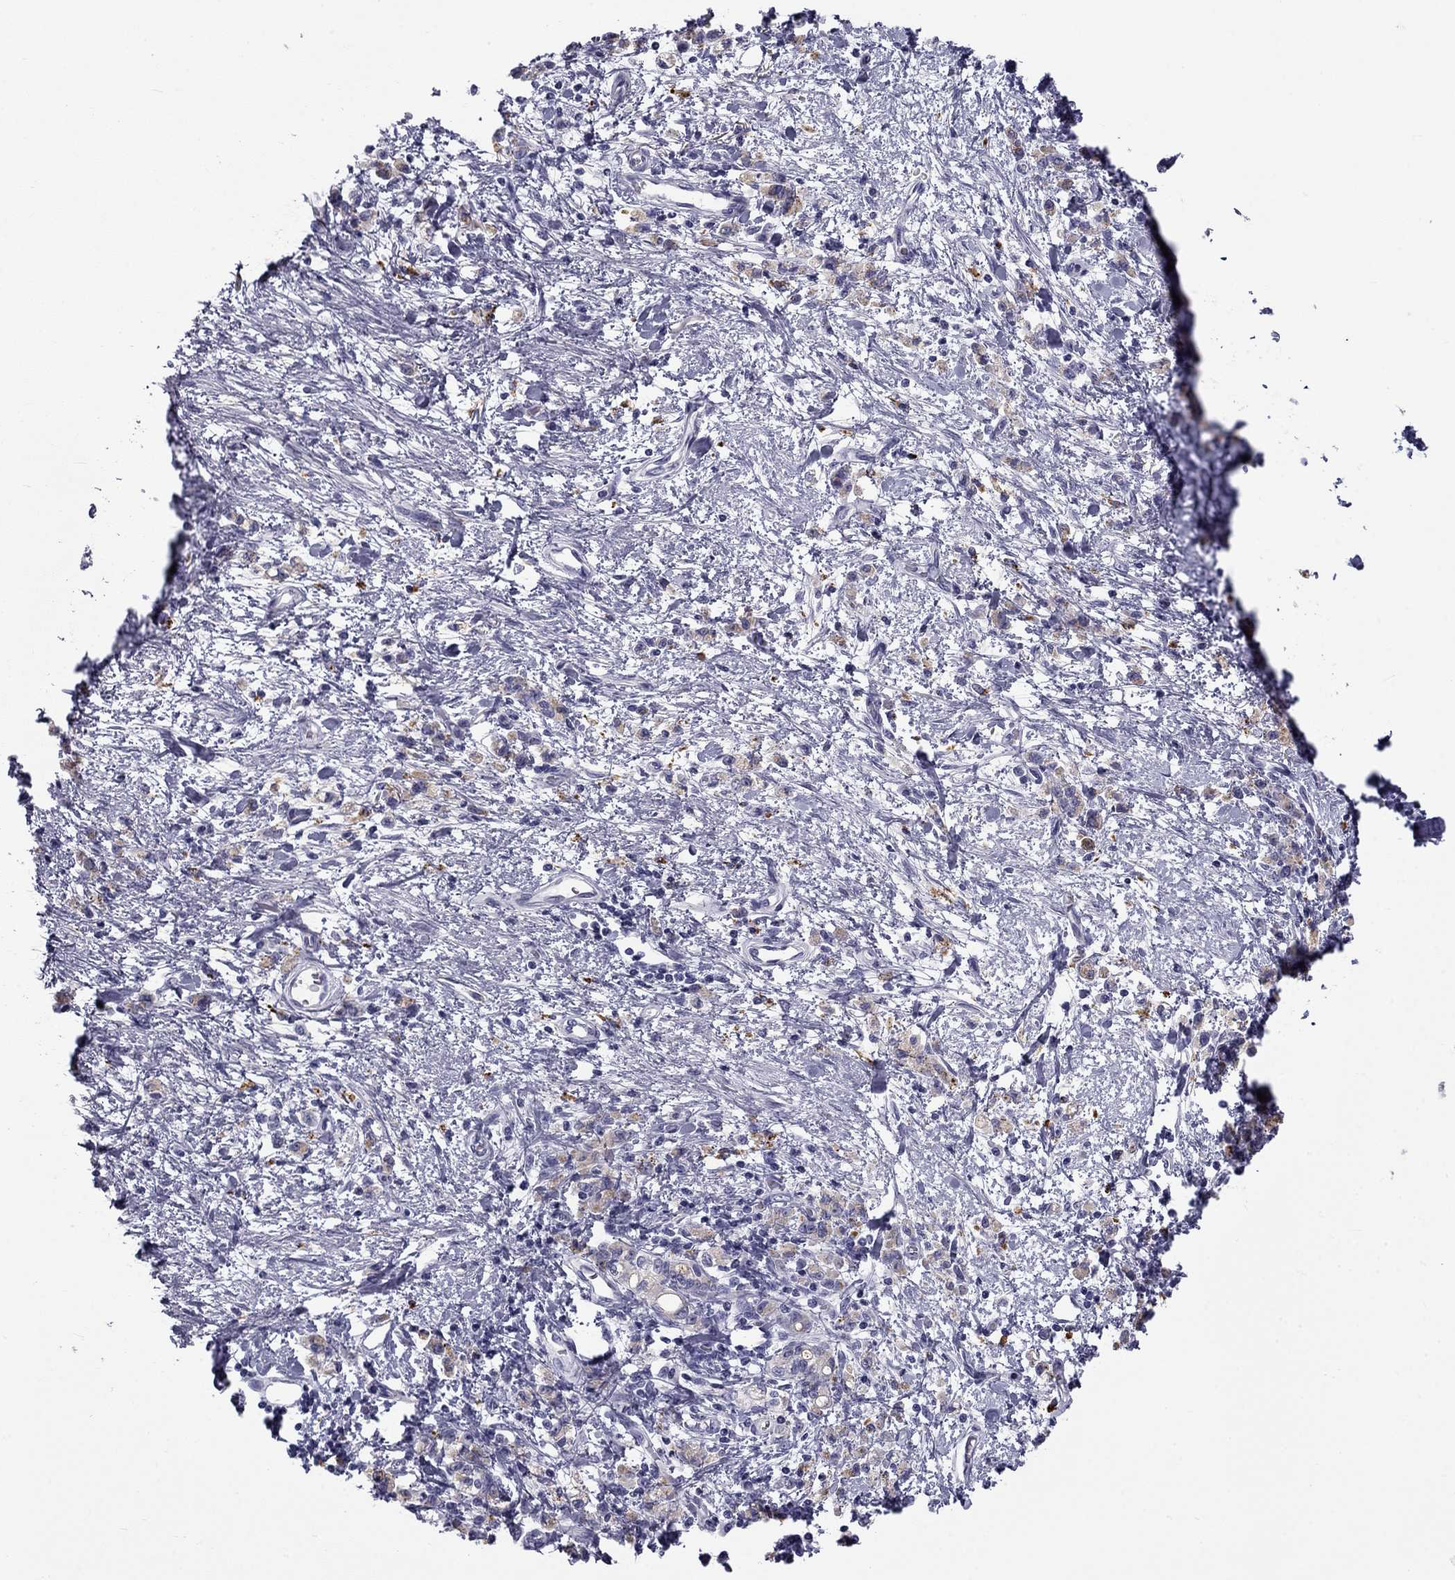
{"staining": {"intensity": "weak", "quantity": ">75%", "location": "cytoplasmic/membranous"}, "tissue": "stomach cancer", "cell_type": "Tumor cells", "image_type": "cancer", "snomed": [{"axis": "morphology", "description": "Adenocarcinoma, NOS"}, {"axis": "topography", "description": "Stomach"}], "caption": "Approximately >75% of tumor cells in human stomach cancer (adenocarcinoma) exhibit weak cytoplasmic/membranous protein expression as visualized by brown immunohistochemical staining.", "gene": "CLPSL2", "patient": {"sex": "male", "age": 77}}